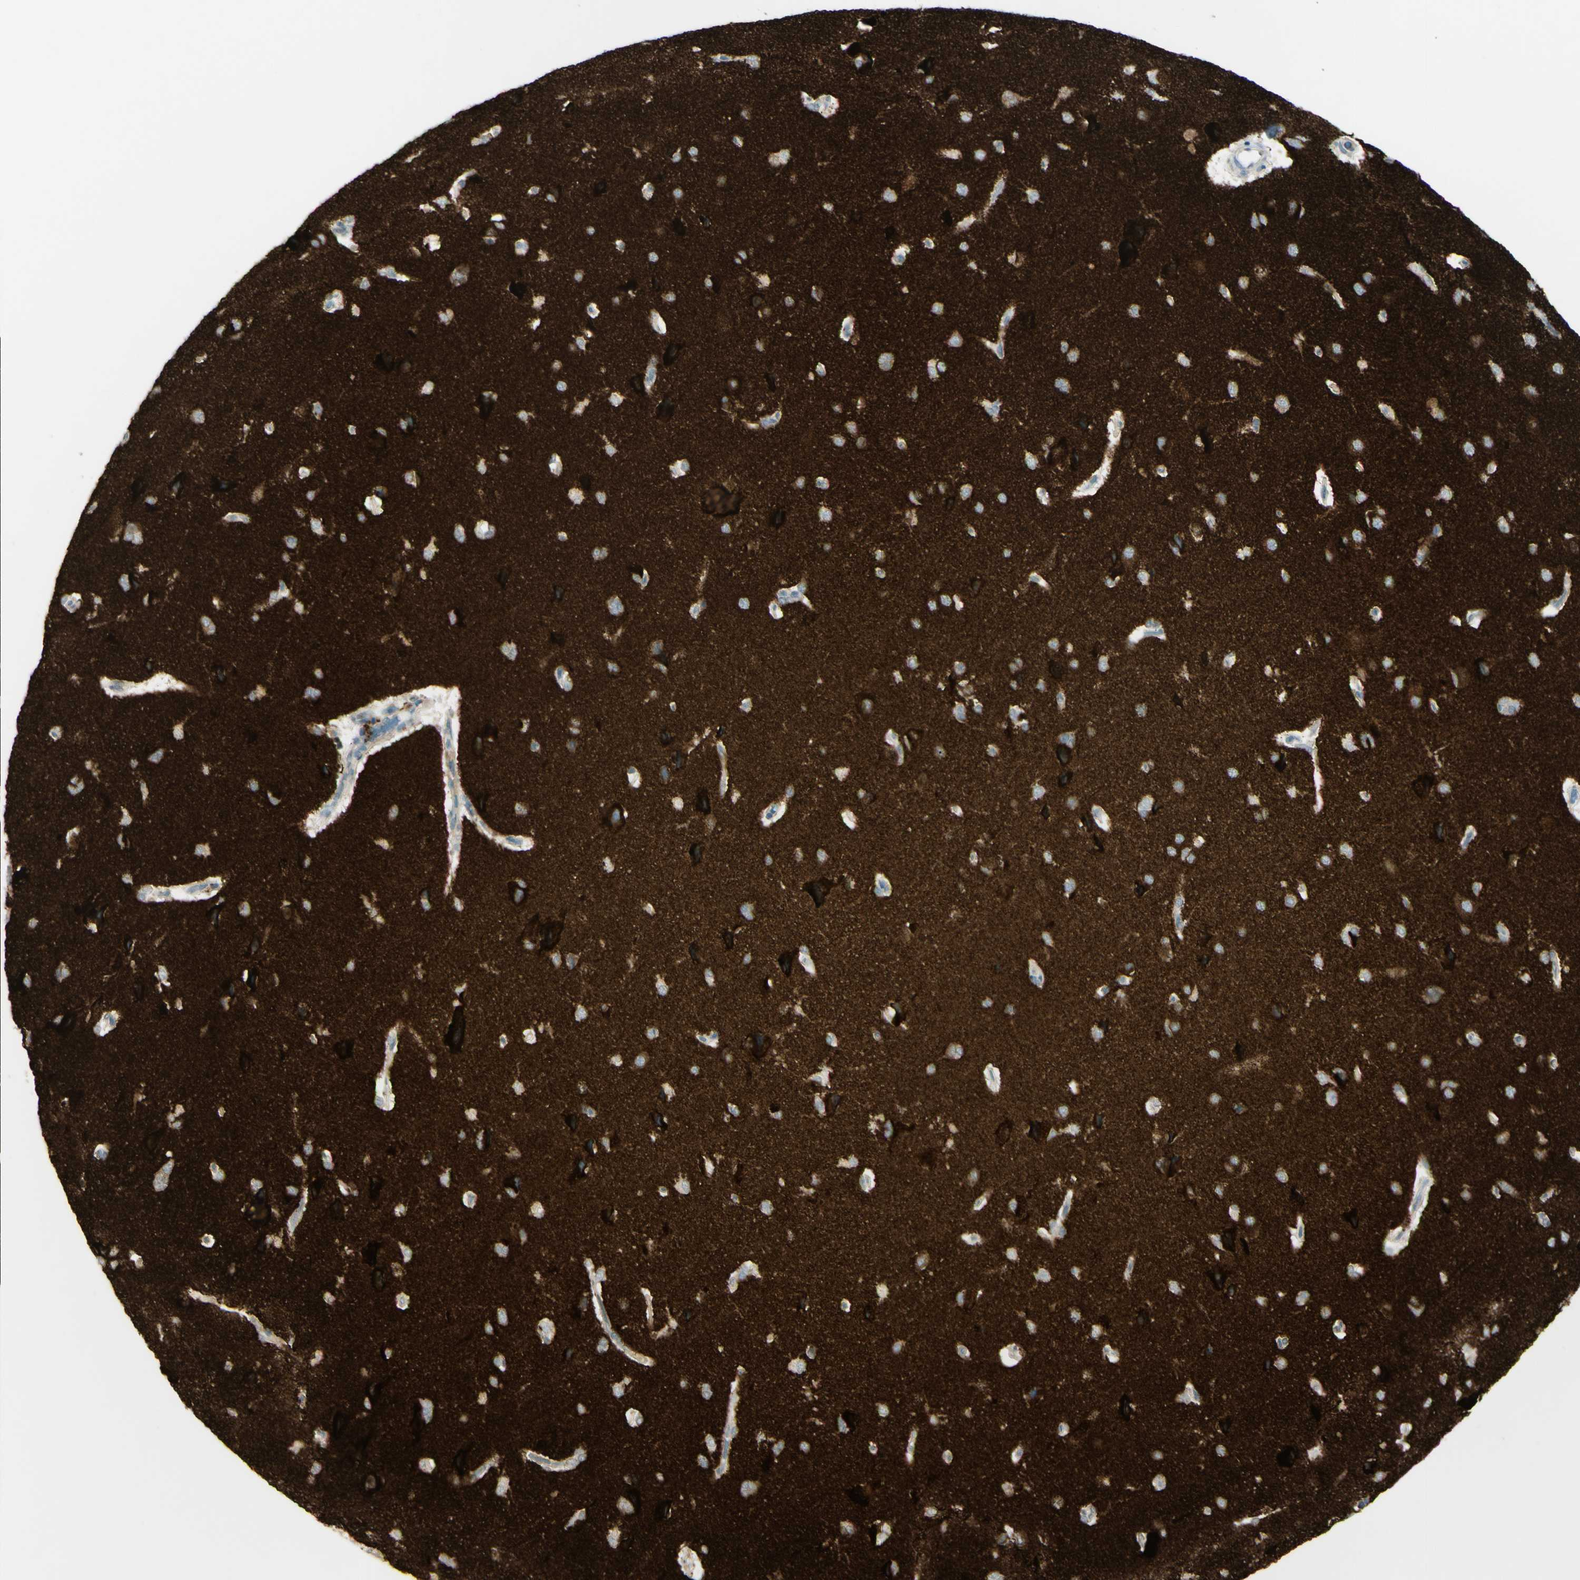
{"staining": {"intensity": "negative", "quantity": "none", "location": "none"}, "tissue": "cerebral cortex", "cell_type": "Endothelial cells", "image_type": "normal", "snomed": [{"axis": "morphology", "description": "Normal tissue, NOS"}, {"axis": "topography", "description": "Cerebral cortex"}], "caption": "This is an immunohistochemistry histopathology image of normal human cerebral cortex. There is no positivity in endothelial cells.", "gene": "SH3GL2", "patient": {"sex": "male", "age": 62}}